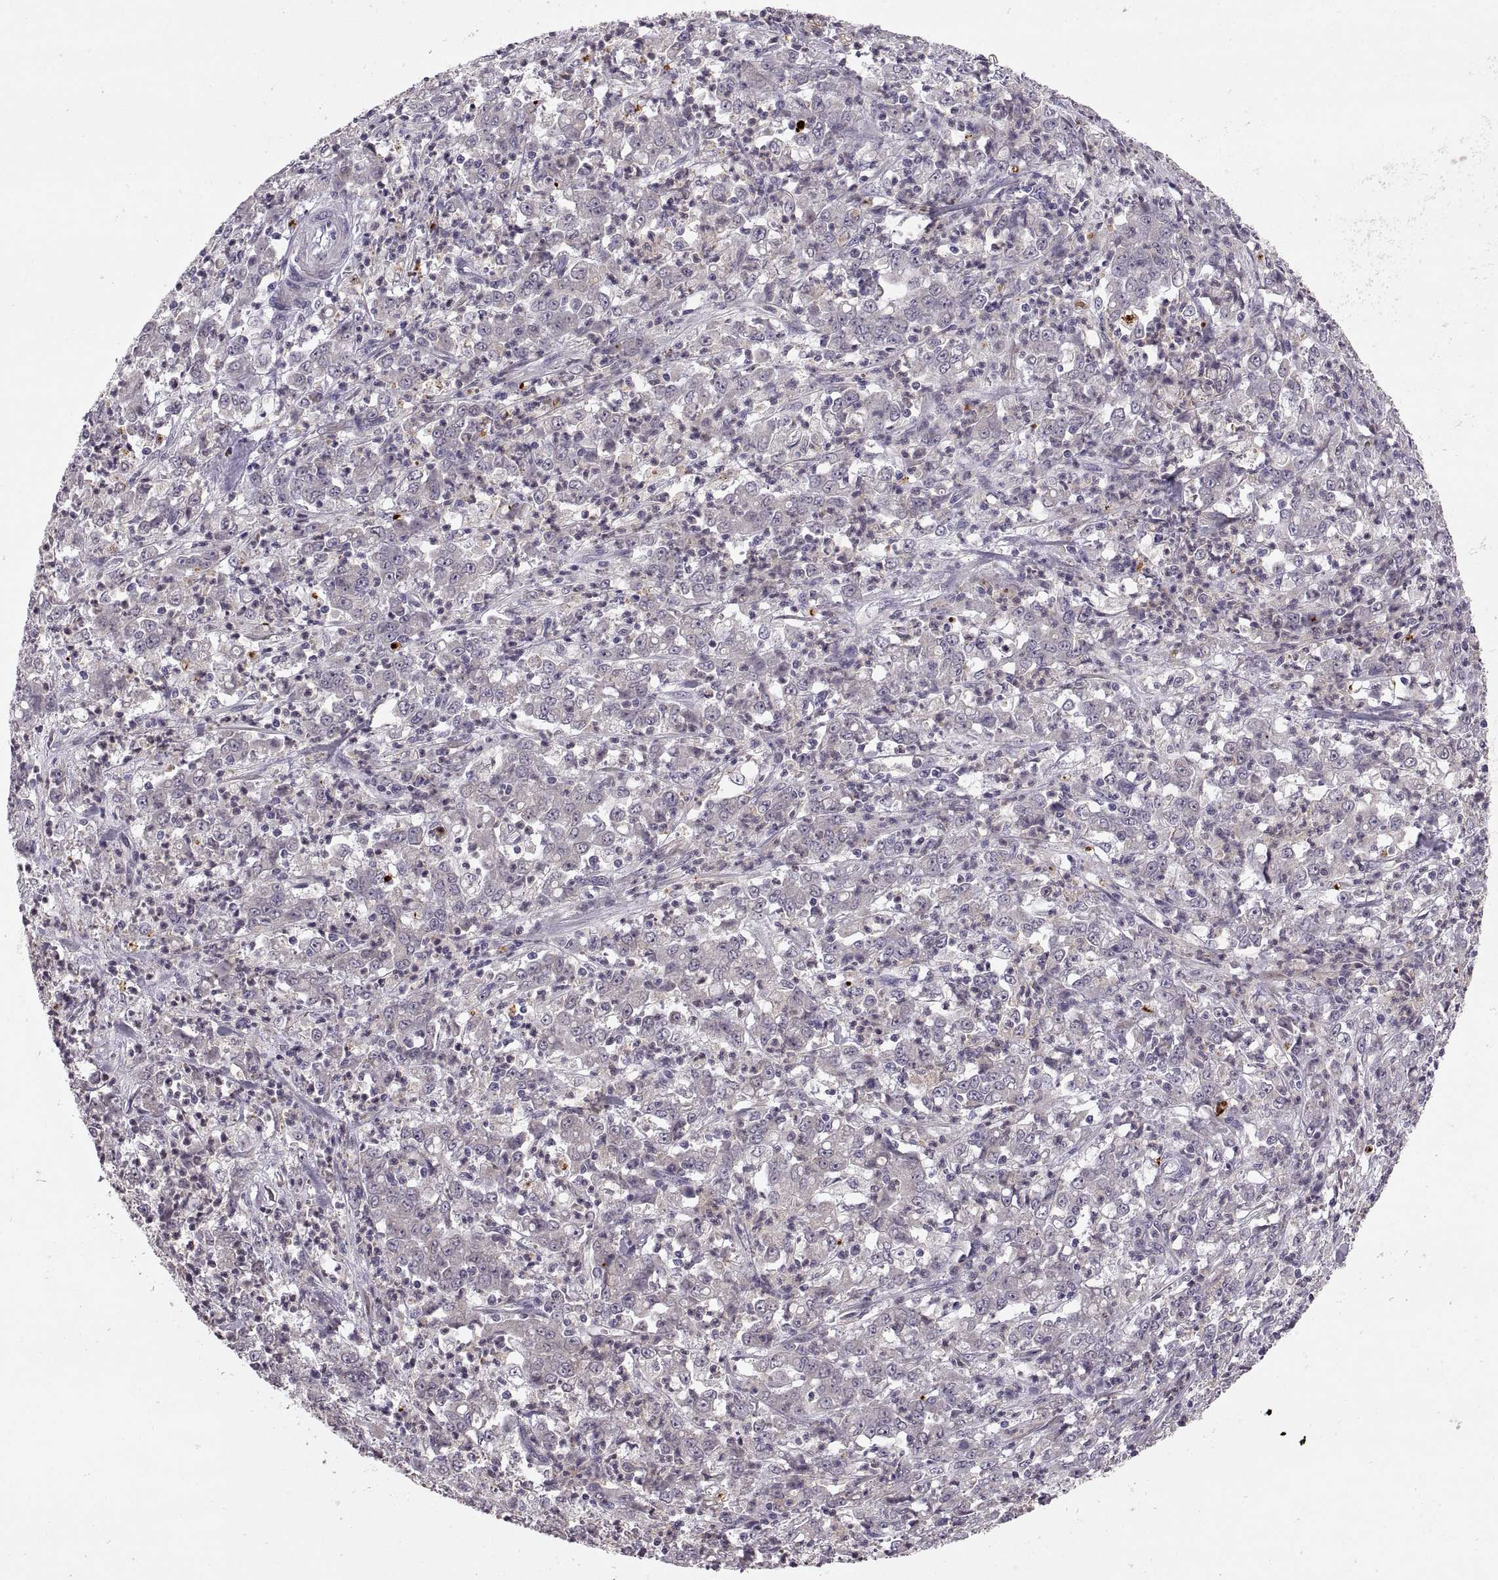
{"staining": {"intensity": "weak", "quantity": "25%-75%", "location": "cytoplasmic/membranous"}, "tissue": "stomach cancer", "cell_type": "Tumor cells", "image_type": "cancer", "snomed": [{"axis": "morphology", "description": "Adenocarcinoma, NOS"}, {"axis": "topography", "description": "Stomach, lower"}], "caption": "Stomach cancer stained with DAB IHC demonstrates low levels of weak cytoplasmic/membranous staining in approximately 25%-75% of tumor cells. (Brightfield microscopy of DAB IHC at high magnification).", "gene": "ADH6", "patient": {"sex": "female", "age": 71}}